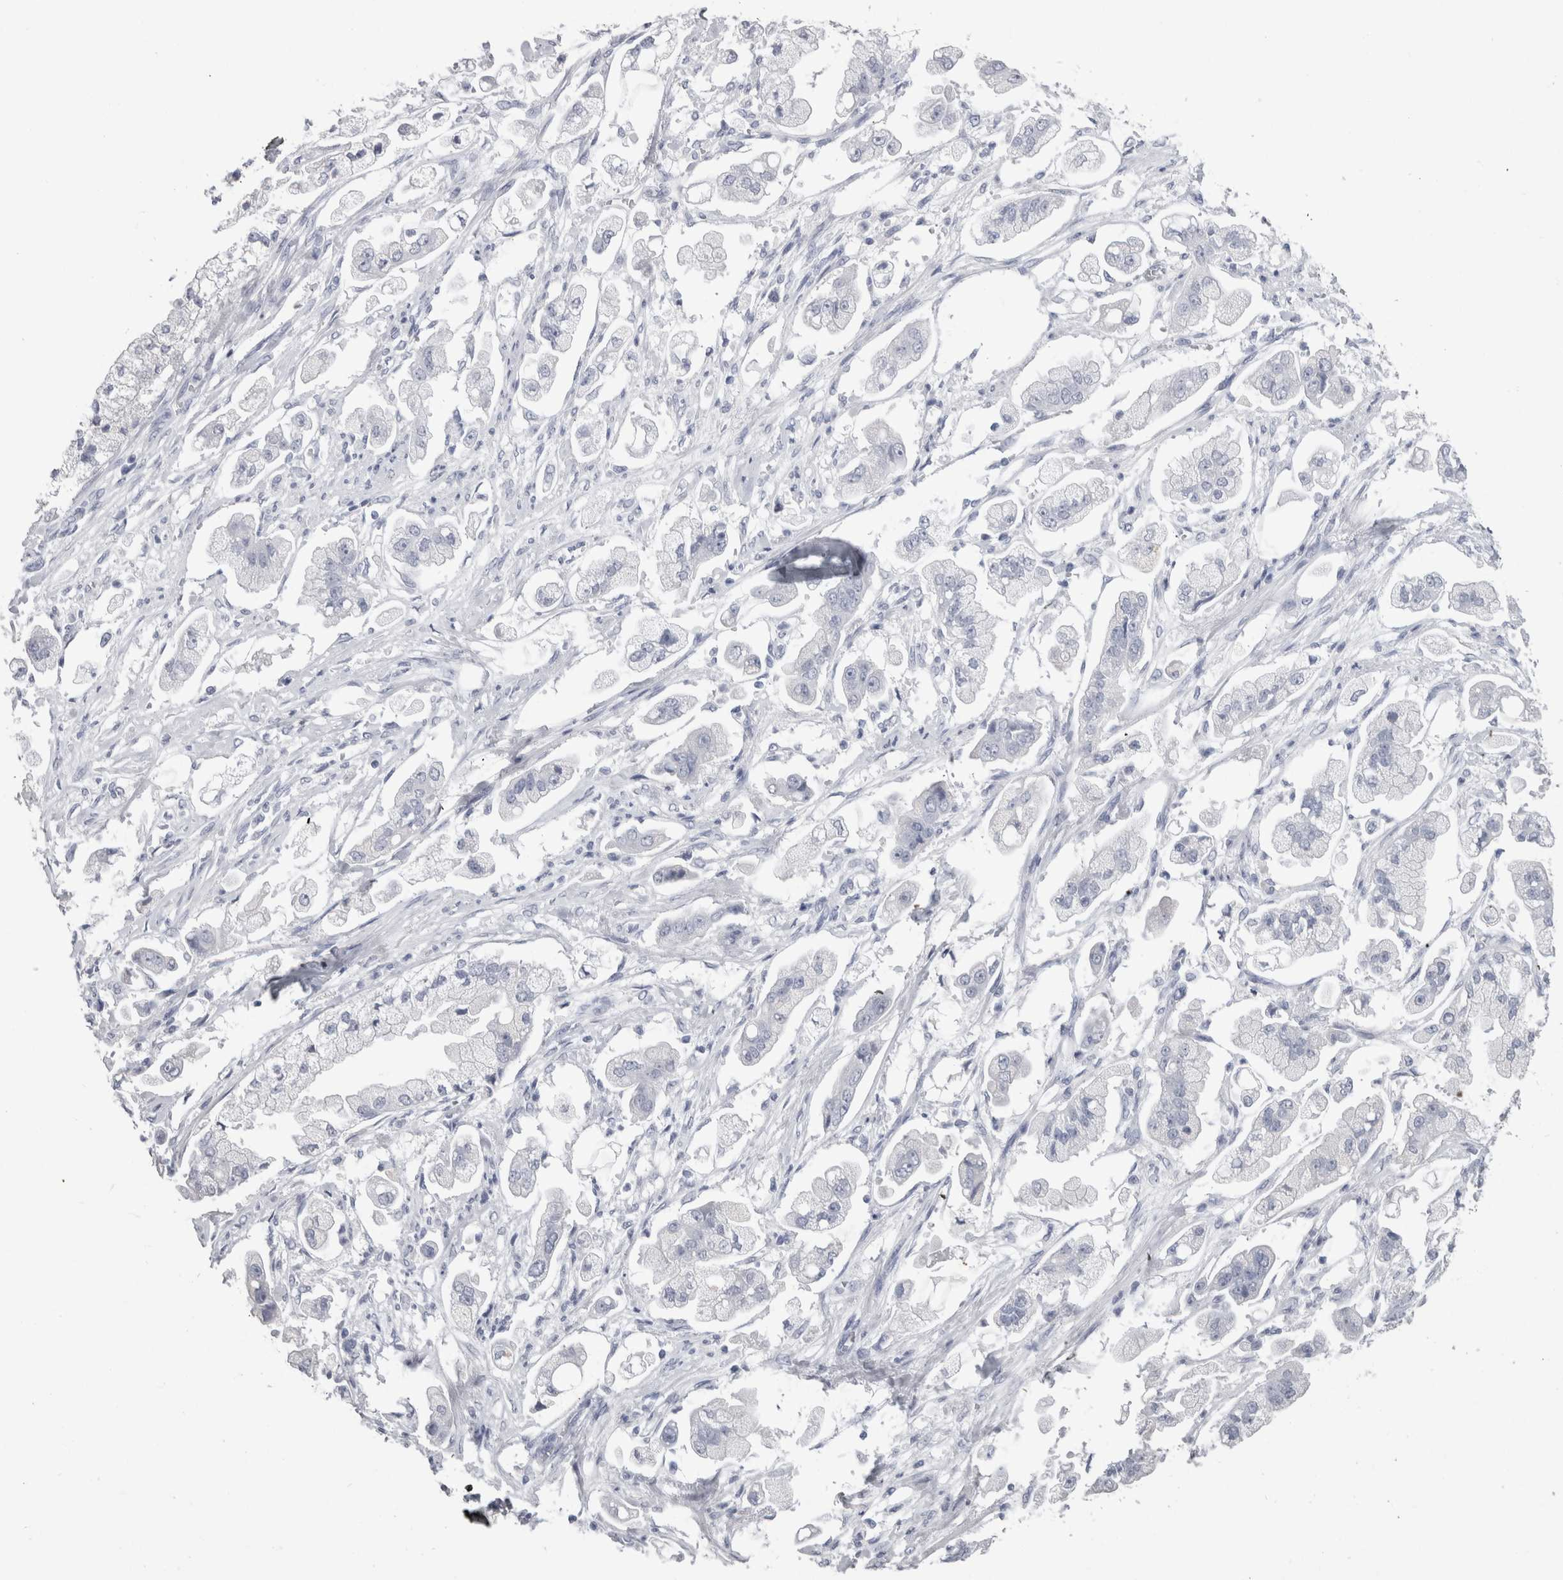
{"staining": {"intensity": "negative", "quantity": "none", "location": "none"}, "tissue": "stomach cancer", "cell_type": "Tumor cells", "image_type": "cancer", "snomed": [{"axis": "morphology", "description": "Adenocarcinoma, NOS"}, {"axis": "topography", "description": "Stomach"}], "caption": "This is a photomicrograph of IHC staining of stomach cancer, which shows no staining in tumor cells.", "gene": "PTH", "patient": {"sex": "male", "age": 62}}